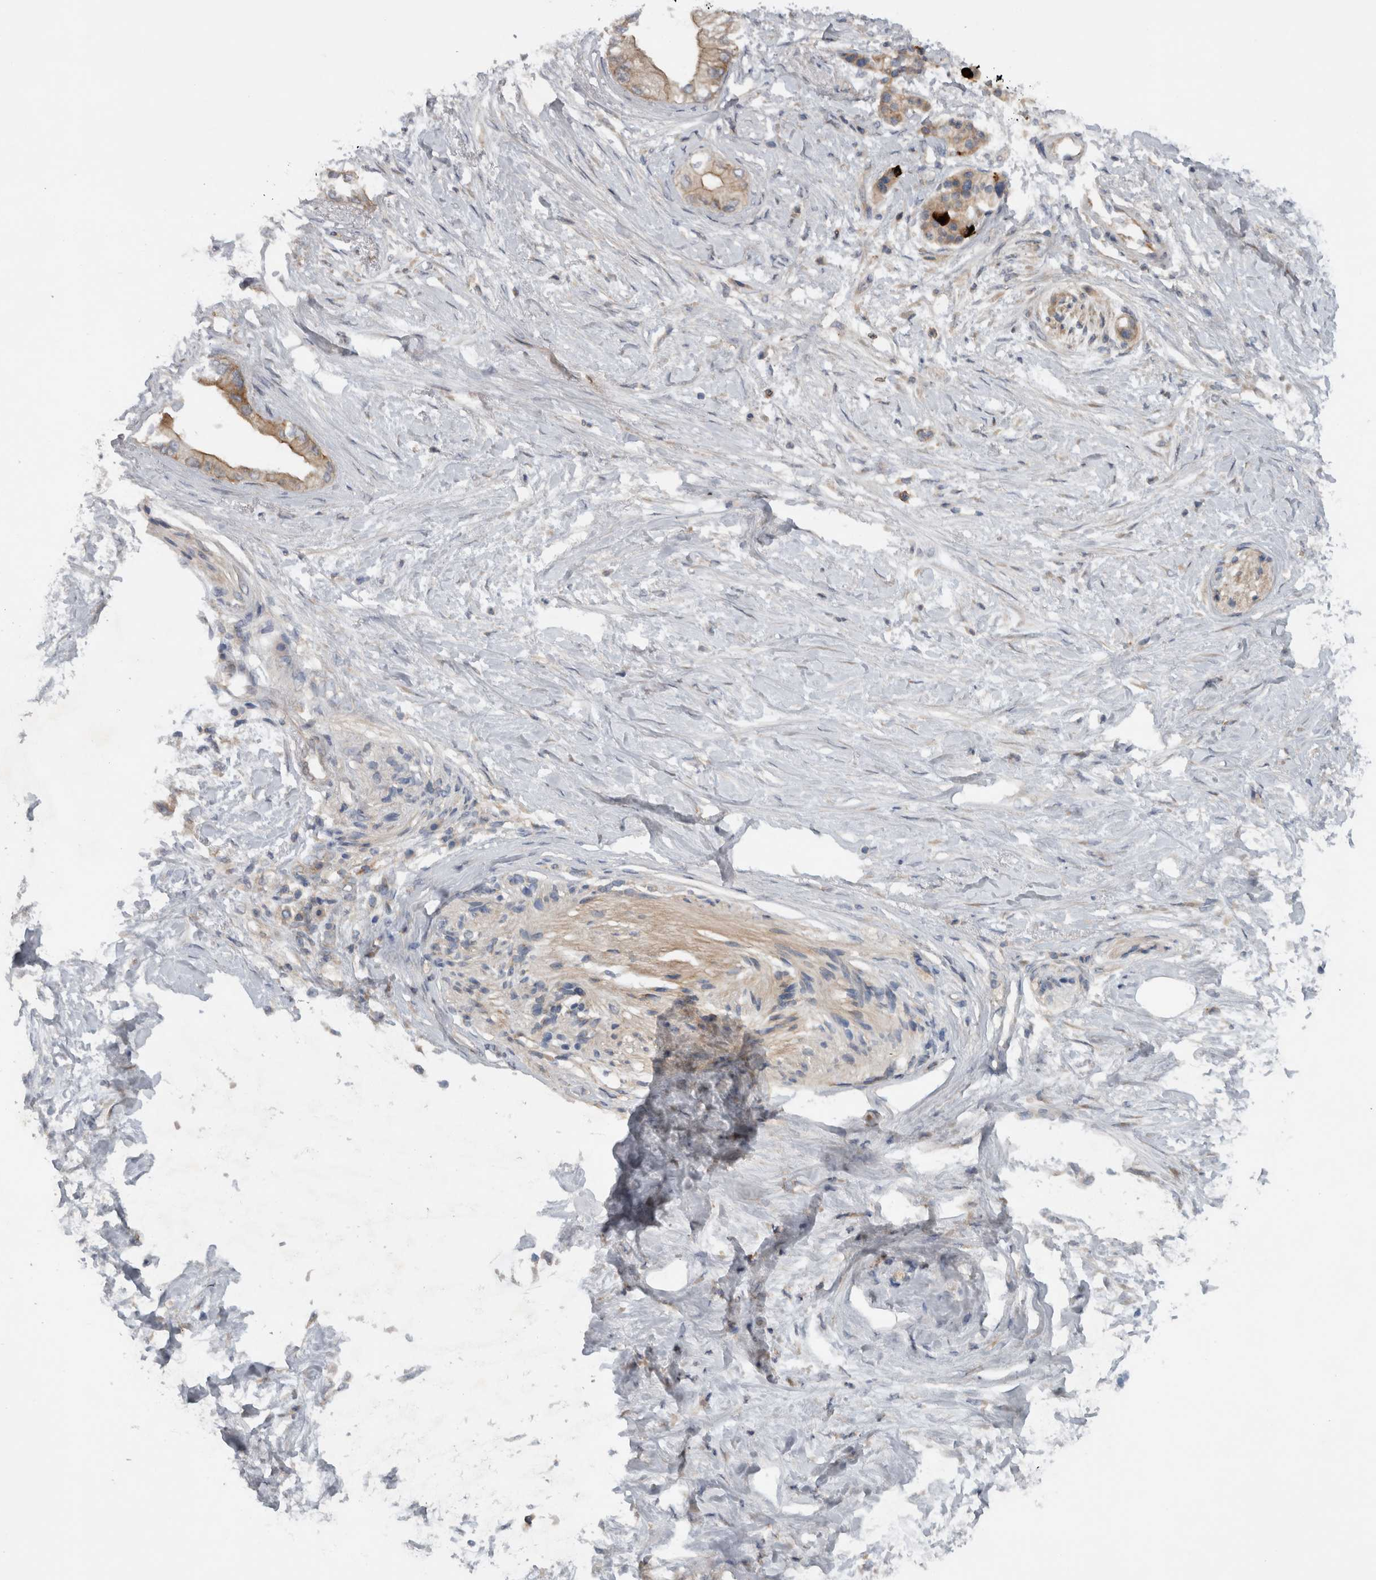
{"staining": {"intensity": "moderate", "quantity": ">75%", "location": "cytoplasmic/membranous"}, "tissue": "pancreatic cancer", "cell_type": "Tumor cells", "image_type": "cancer", "snomed": [{"axis": "morphology", "description": "Normal tissue, NOS"}, {"axis": "morphology", "description": "Adenocarcinoma, NOS"}, {"axis": "topography", "description": "Pancreas"}, {"axis": "topography", "description": "Duodenum"}], "caption": "Pancreatic adenocarcinoma stained with DAB (3,3'-diaminobenzidine) IHC demonstrates medium levels of moderate cytoplasmic/membranous positivity in about >75% of tumor cells. The staining was performed using DAB (3,3'-diaminobenzidine) to visualize the protein expression in brown, while the nuclei were stained in blue with hematoxylin (Magnification: 20x).", "gene": "SCARA5", "patient": {"sex": "female", "age": 60}}